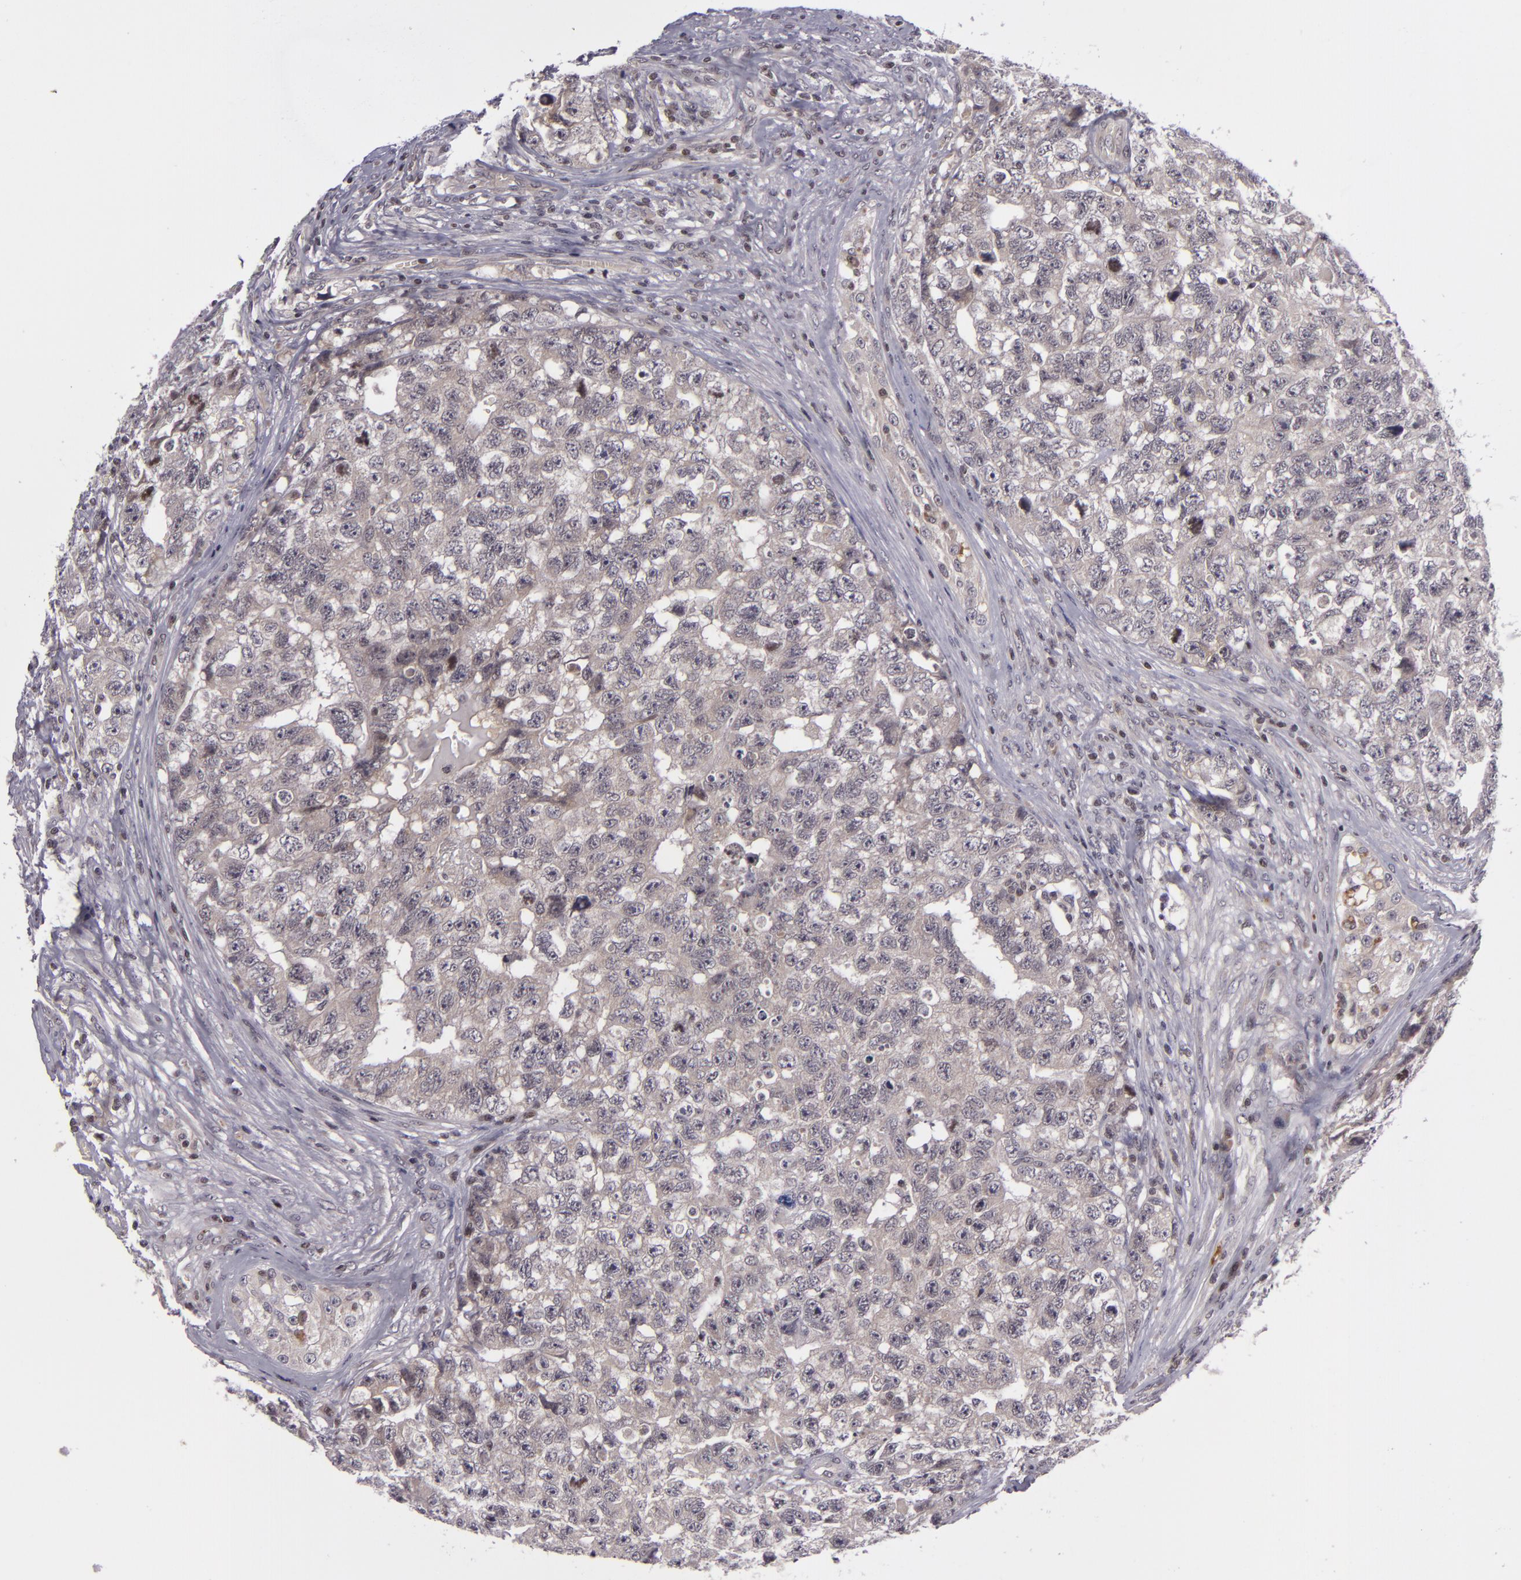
{"staining": {"intensity": "weak", "quantity": "25%-75%", "location": "cytoplasmic/membranous"}, "tissue": "testis cancer", "cell_type": "Tumor cells", "image_type": "cancer", "snomed": [{"axis": "morphology", "description": "Carcinoma, Embryonal, NOS"}, {"axis": "topography", "description": "Testis"}], "caption": "A brown stain shows weak cytoplasmic/membranous expression of a protein in human testis cancer (embryonal carcinoma) tumor cells. (DAB (3,3'-diaminobenzidine) IHC with brightfield microscopy, high magnification).", "gene": "CASP8", "patient": {"sex": "male", "age": 31}}